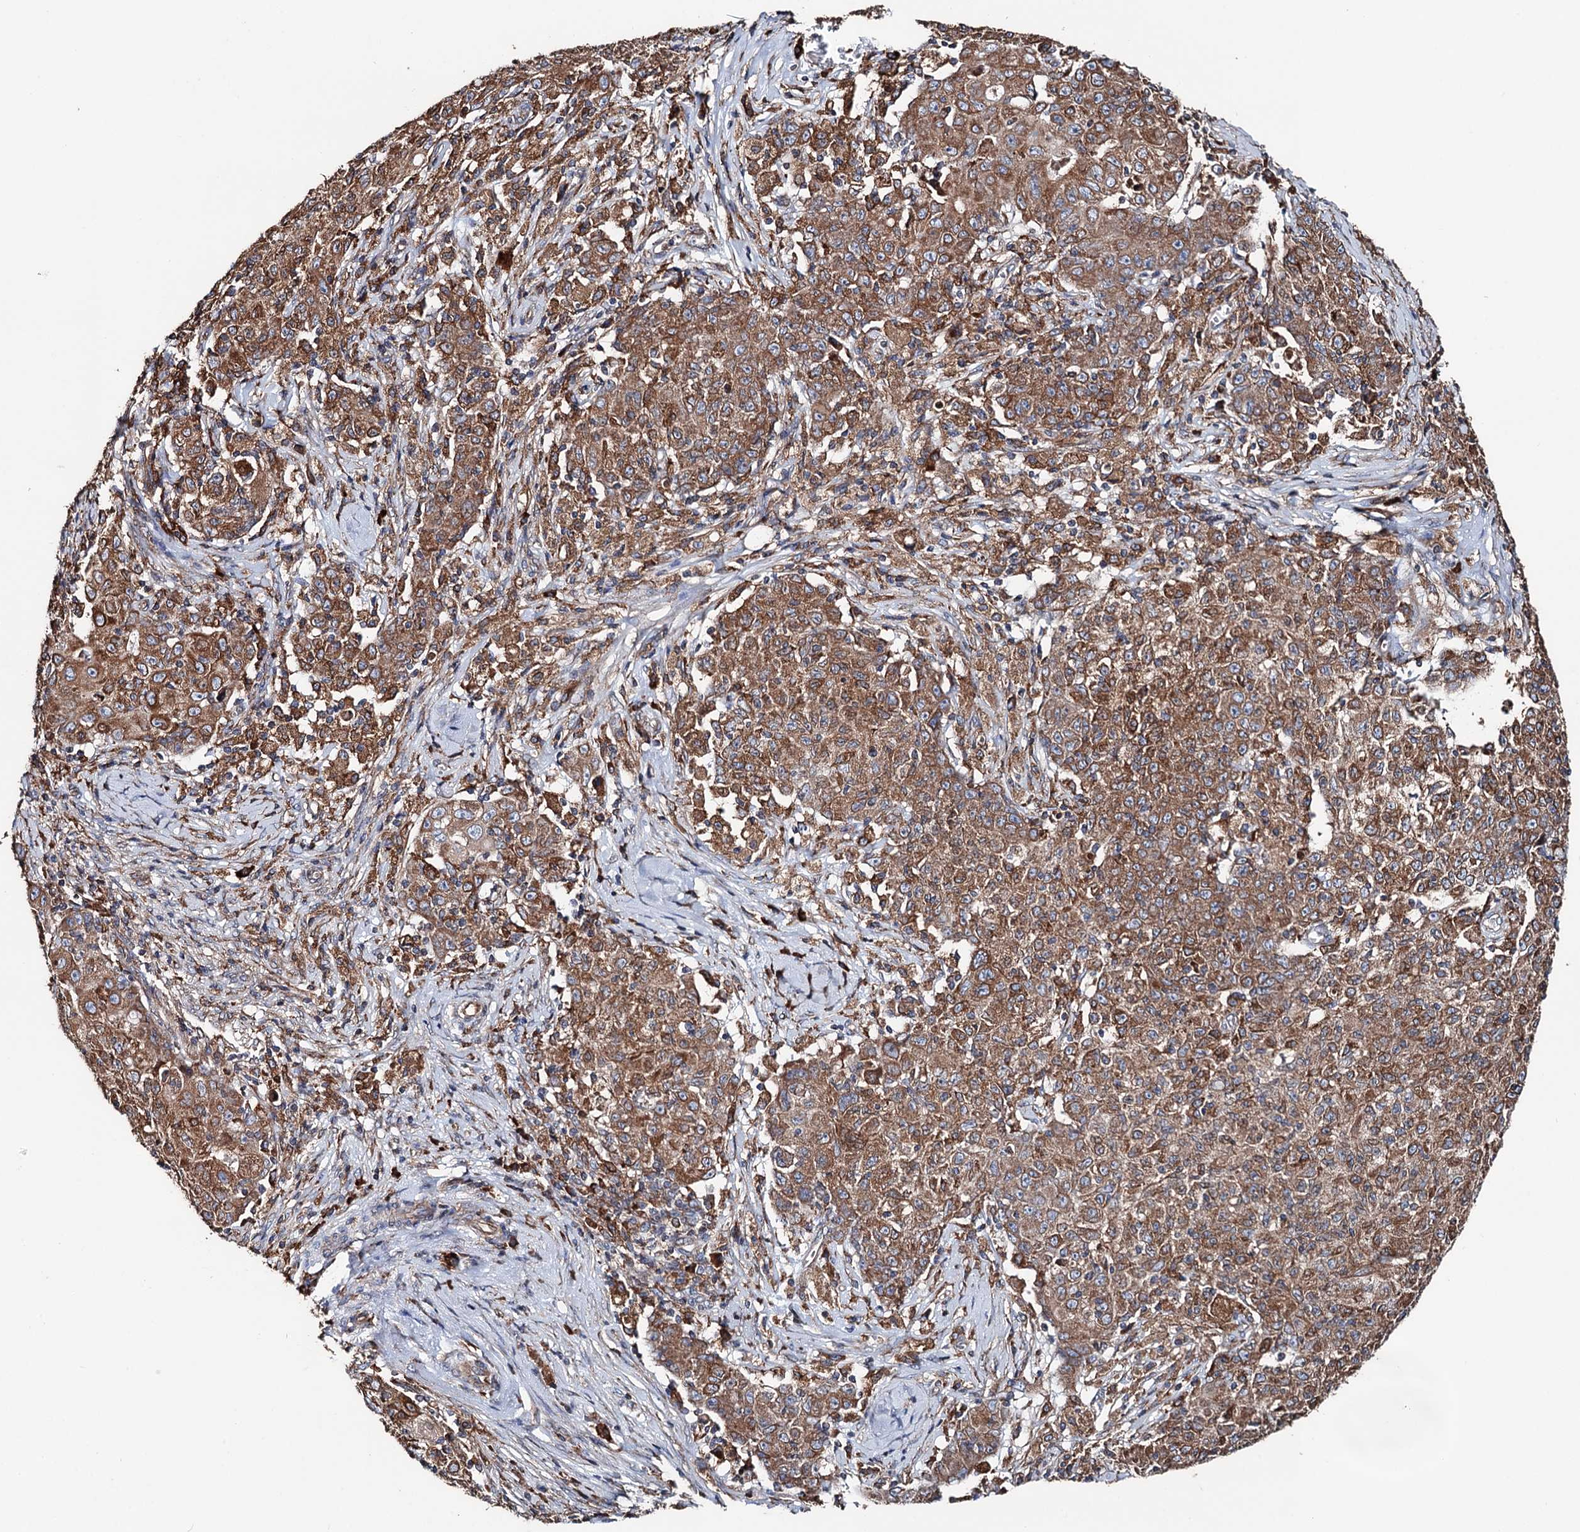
{"staining": {"intensity": "moderate", "quantity": ">75%", "location": "cytoplasmic/membranous"}, "tissue": "ovarian cancer", "cell_type": "Tumor cells", "image_type": "cancer", "snomed": [{"axis": "morphology", "description": "Carcinoma, endometroid"}, {"axis": "topography", "description": "Ovary"}], "caption": "This histopathology image shows IHC staining of ovarian cancer (endometroid carcinoma), with medium moderate cytoplasmic/membranous staining in approximately >75% of tumor cells.", "gene": "ERP29", "patient": {"sex": "female", "age": 42}}